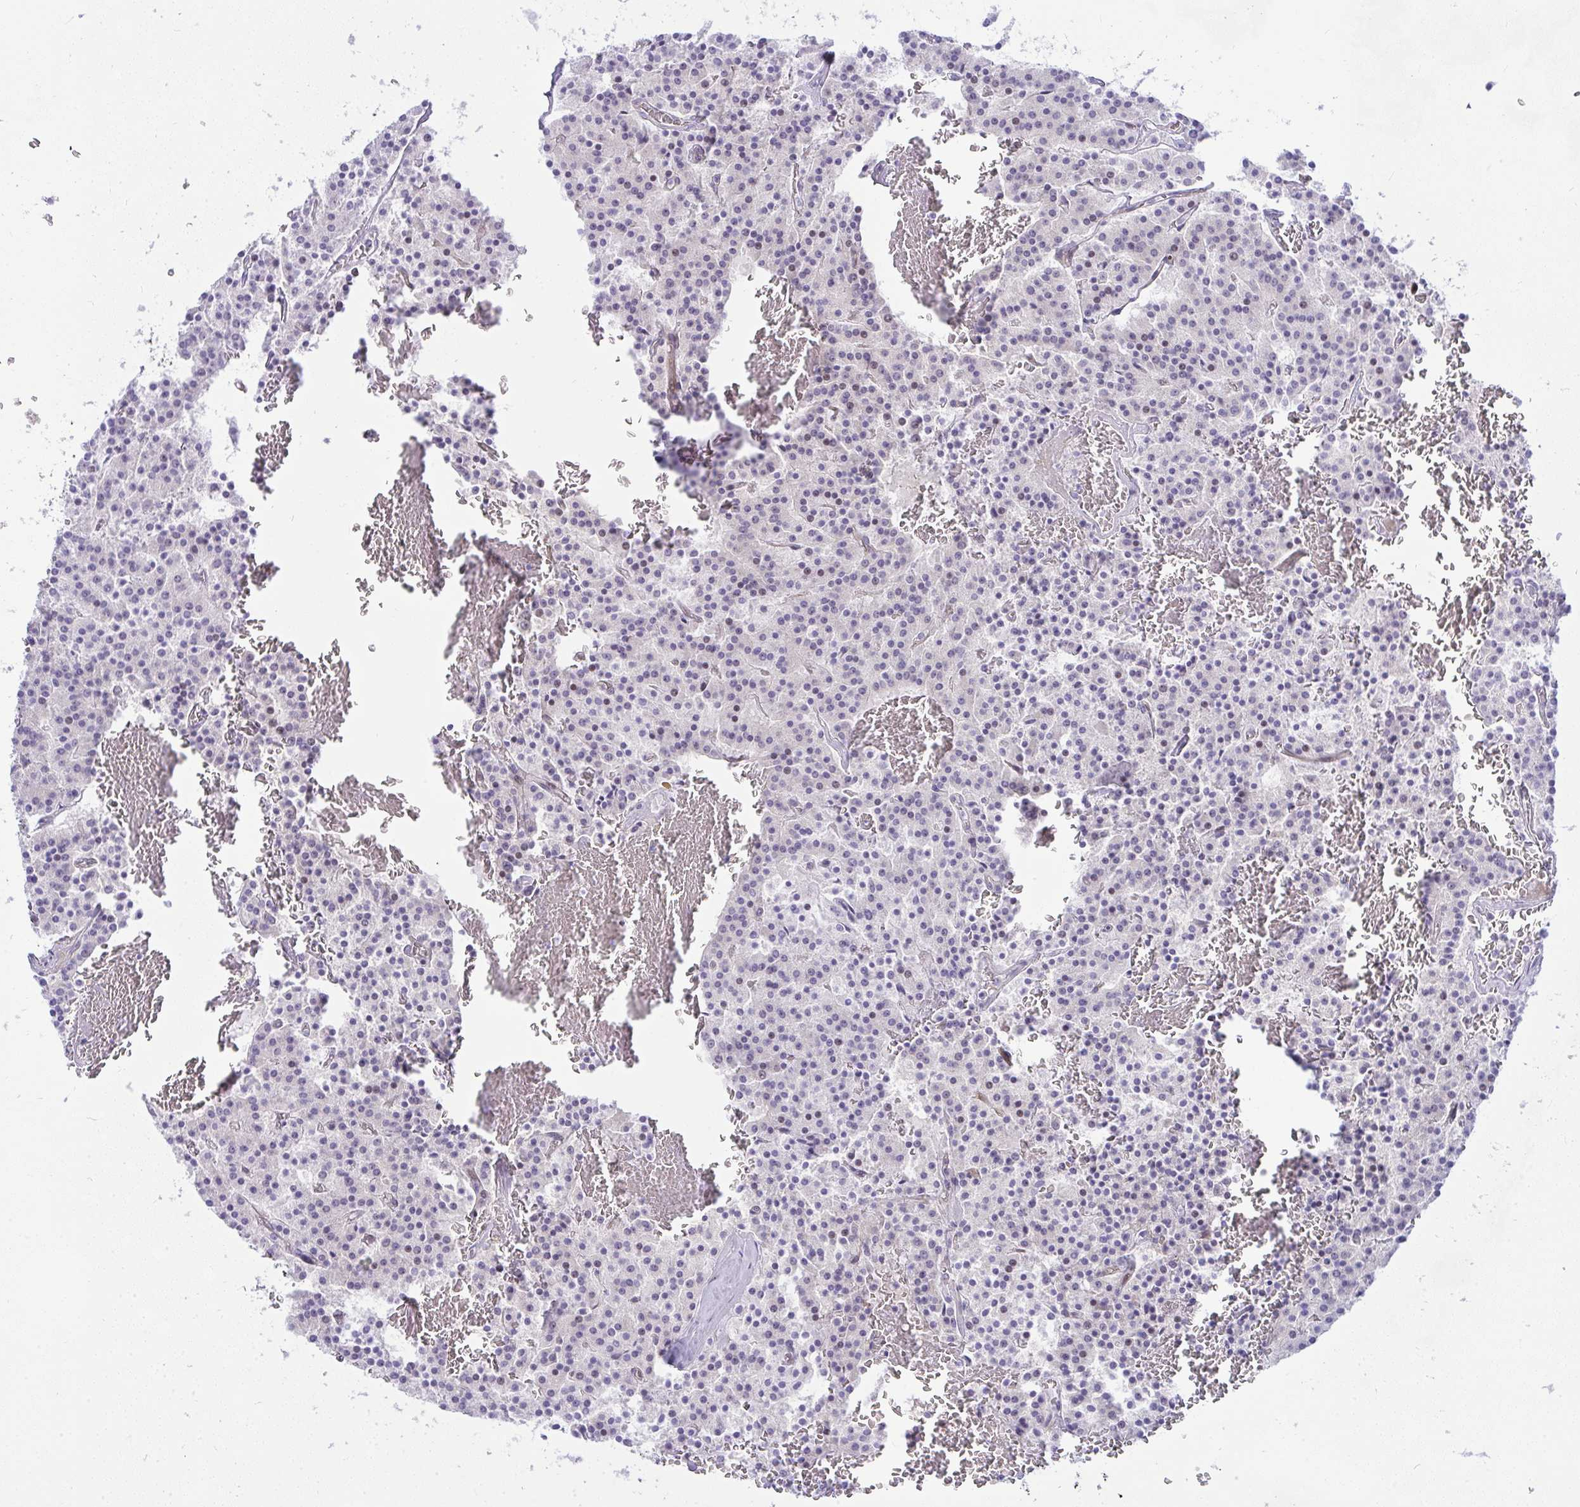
{"staining": {"intensity": "negative", "quantity": "none", "location": "none"}, "tissue": "carcinoid", "cell_type": "Tumor cells", "image_type": "cancer", "snomed": [{"axis": "morphology", "description": "Carcinoid, malignant, NOS"}, {"axis": "topography", "description": "Lung"}], "caption": "Carcinoid was stained to show a protein in brown. There is no significant staining in tumor cells.", "gene": "NFXL1", "patient": {"sex": "male", "age": 70}}